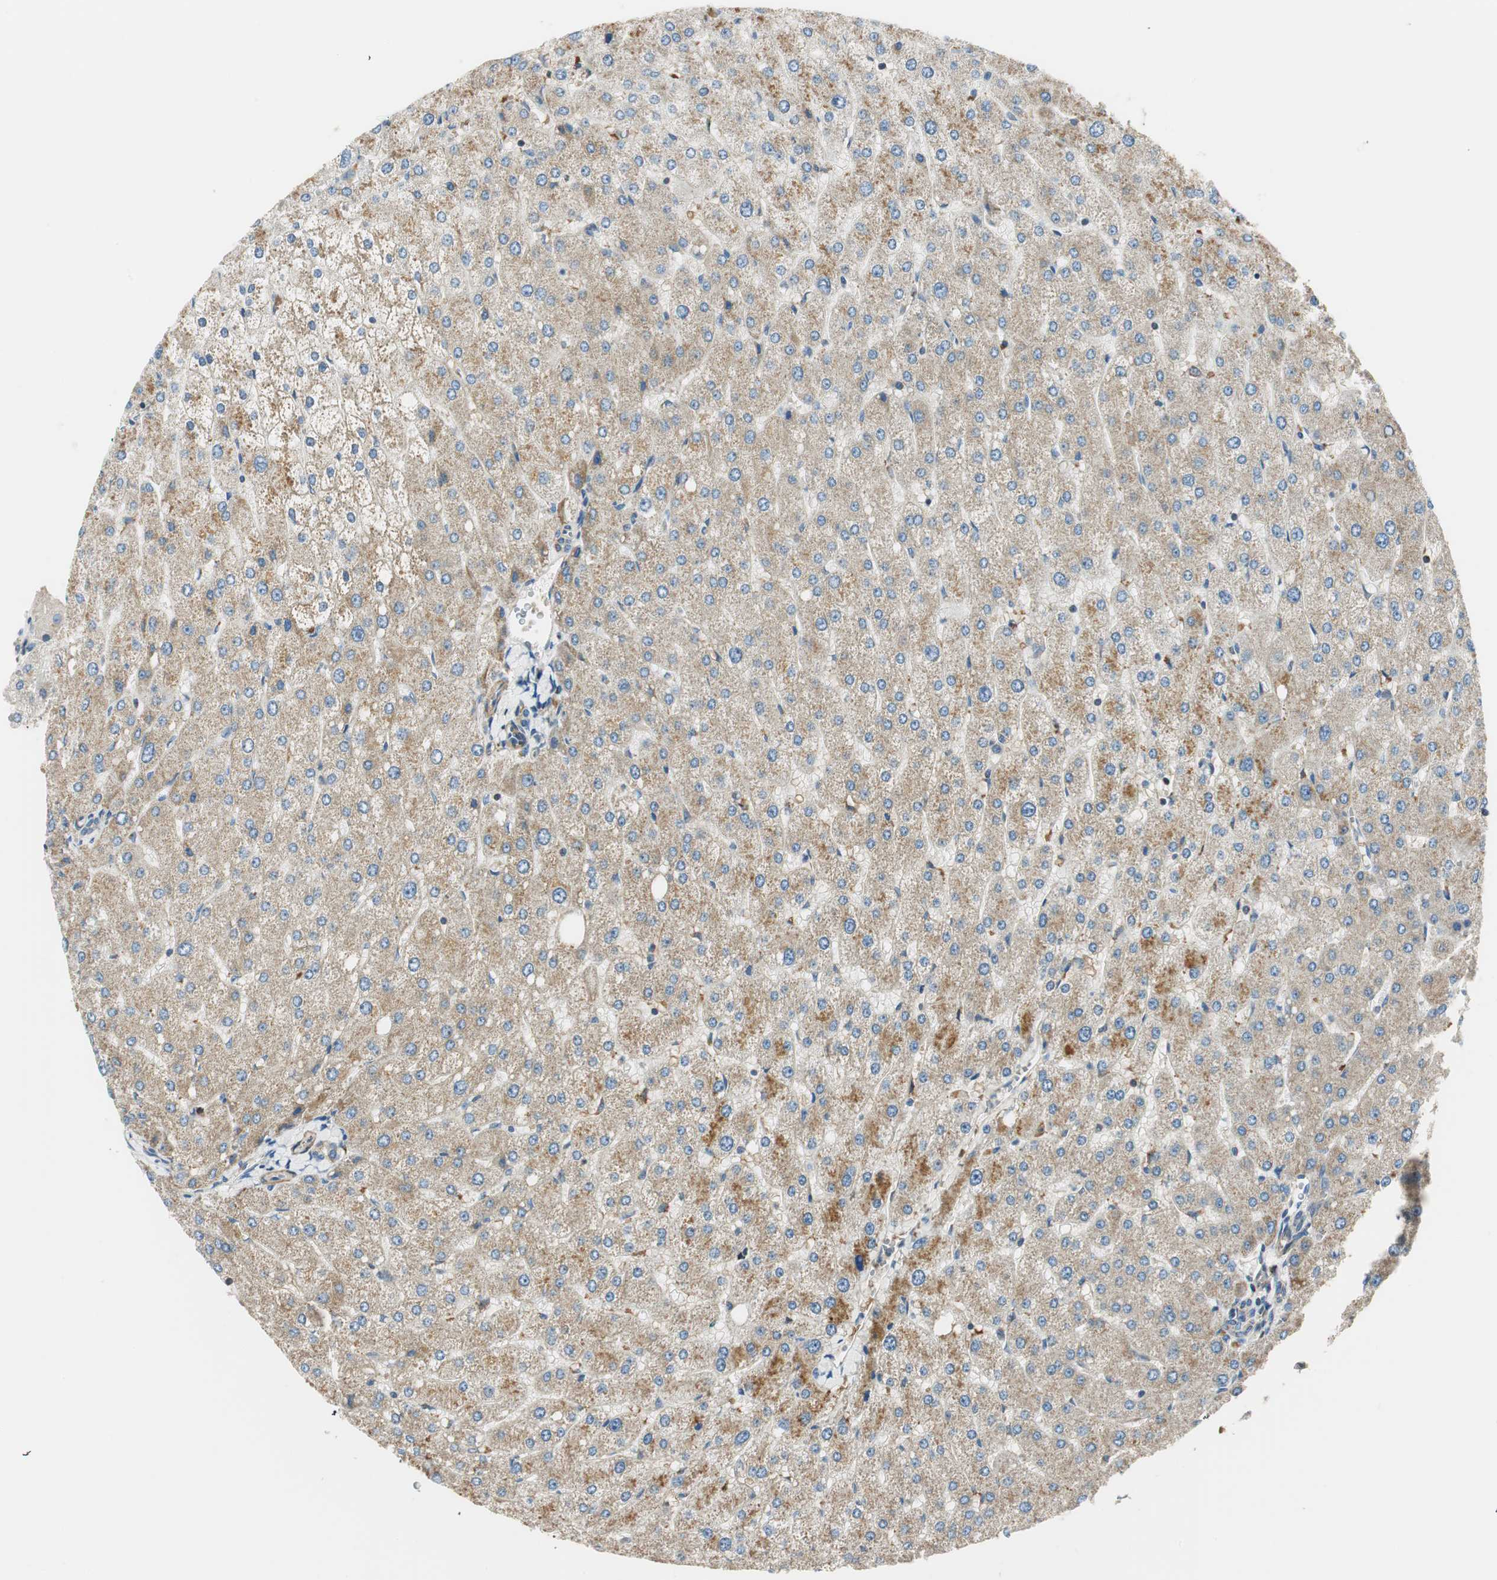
{"staining": {"intensity": "weak", "quantity": ">75%", "location": "cytoplasmic/membranous"}, "tissue": "liver", "cell_type": "Cholangiocytes", "image_type": "normal", "snomed": [{"axis": "morphology", "description": "Normal tissue, NOS"}, {"axis": "topography", "description": "Liver"}], "caption": "Protein staining by immunohistochemistry exhibits weak cytoplasmic/membranous positivity in about >75% of cholangiocytes in unremarkable liver.", "gene": "RORB", "patient": {"sex": "male", "age": 55}}